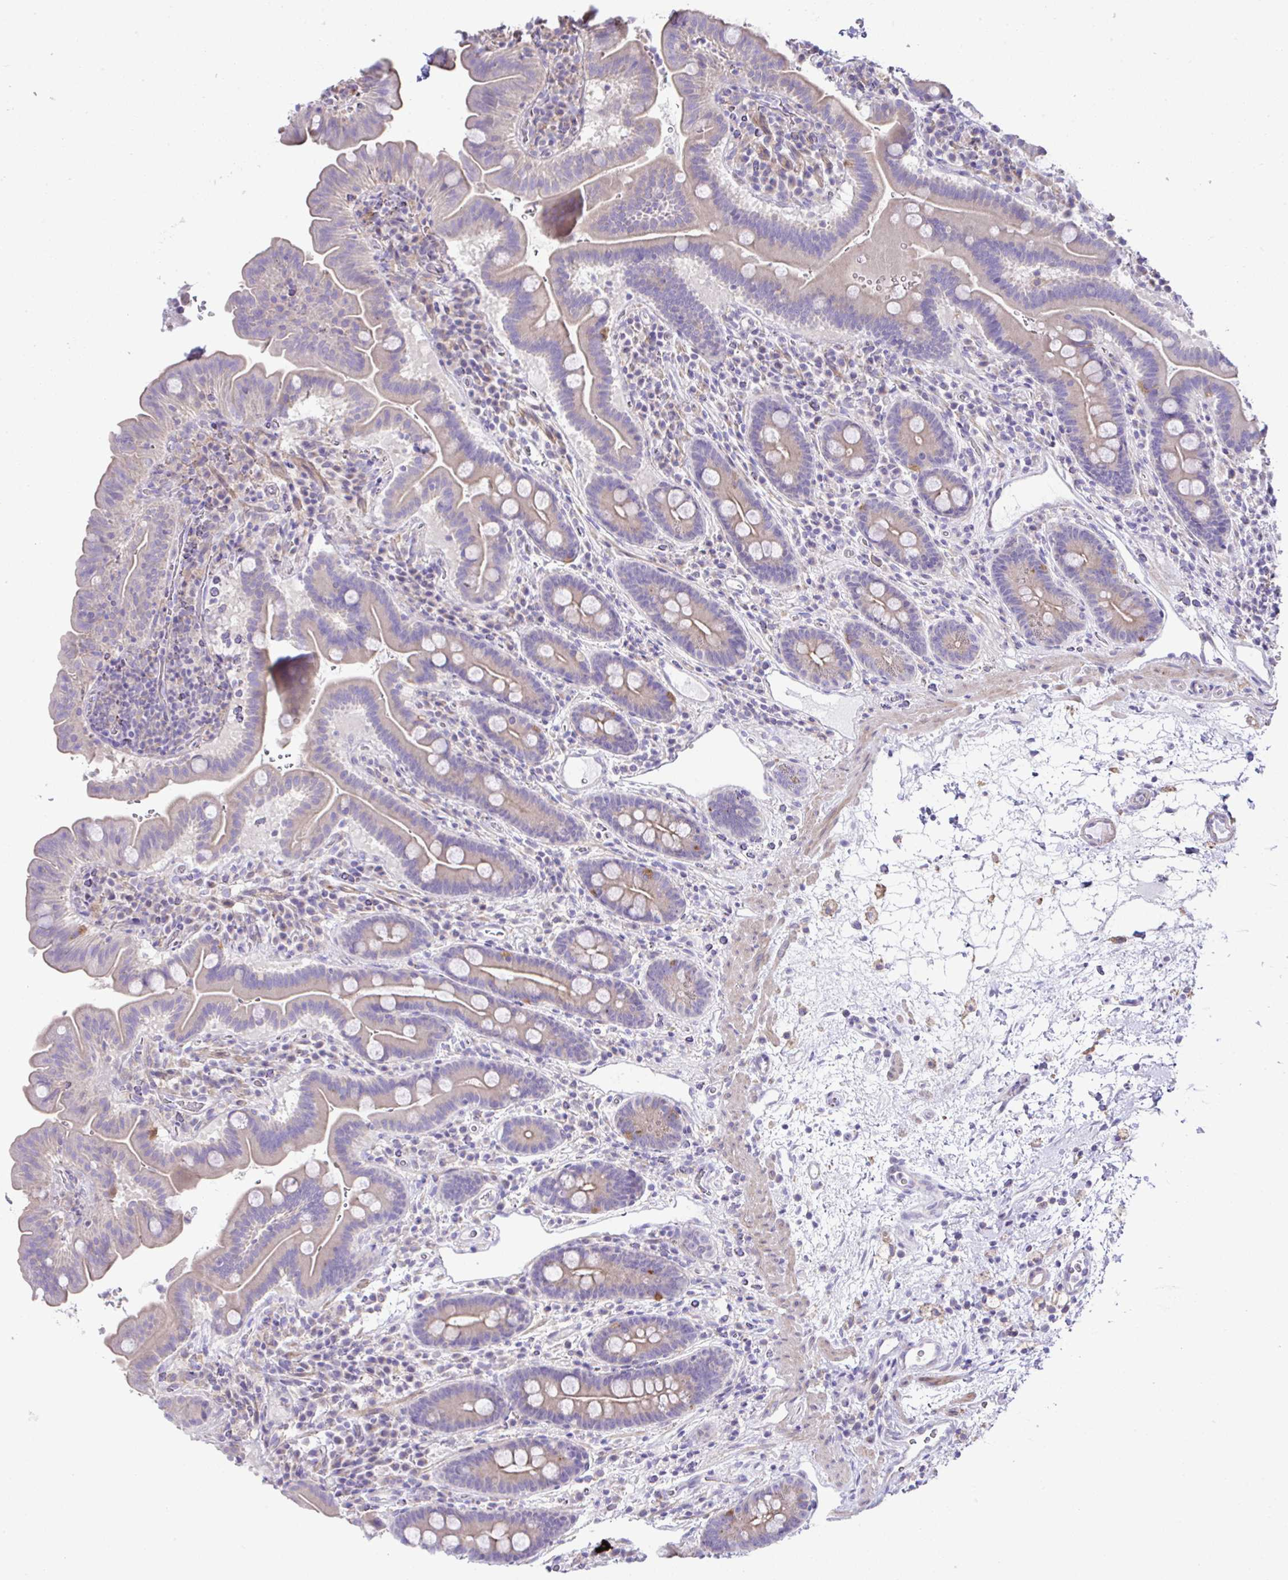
{"staining": {"intensity": "moderate", "quantity": "<25%", "location": "cytoplasmic/membranous"}, "tissue": "small intestine", "cell_type": "Glandular cells", "image_type": "normal", "snomed": [{"axis": "morphology", "description": "Normal tissue, NOS"}, {"axis": "topography", "description": "Small intestine"}], "caption": "Protein staining exhibits moderate cytoplasmic/membranous staining in about <25% of glandular cells in unremarkable small intestine.", "gene": "OR4P4", "patient": {"sex": "male", "age": 26}}